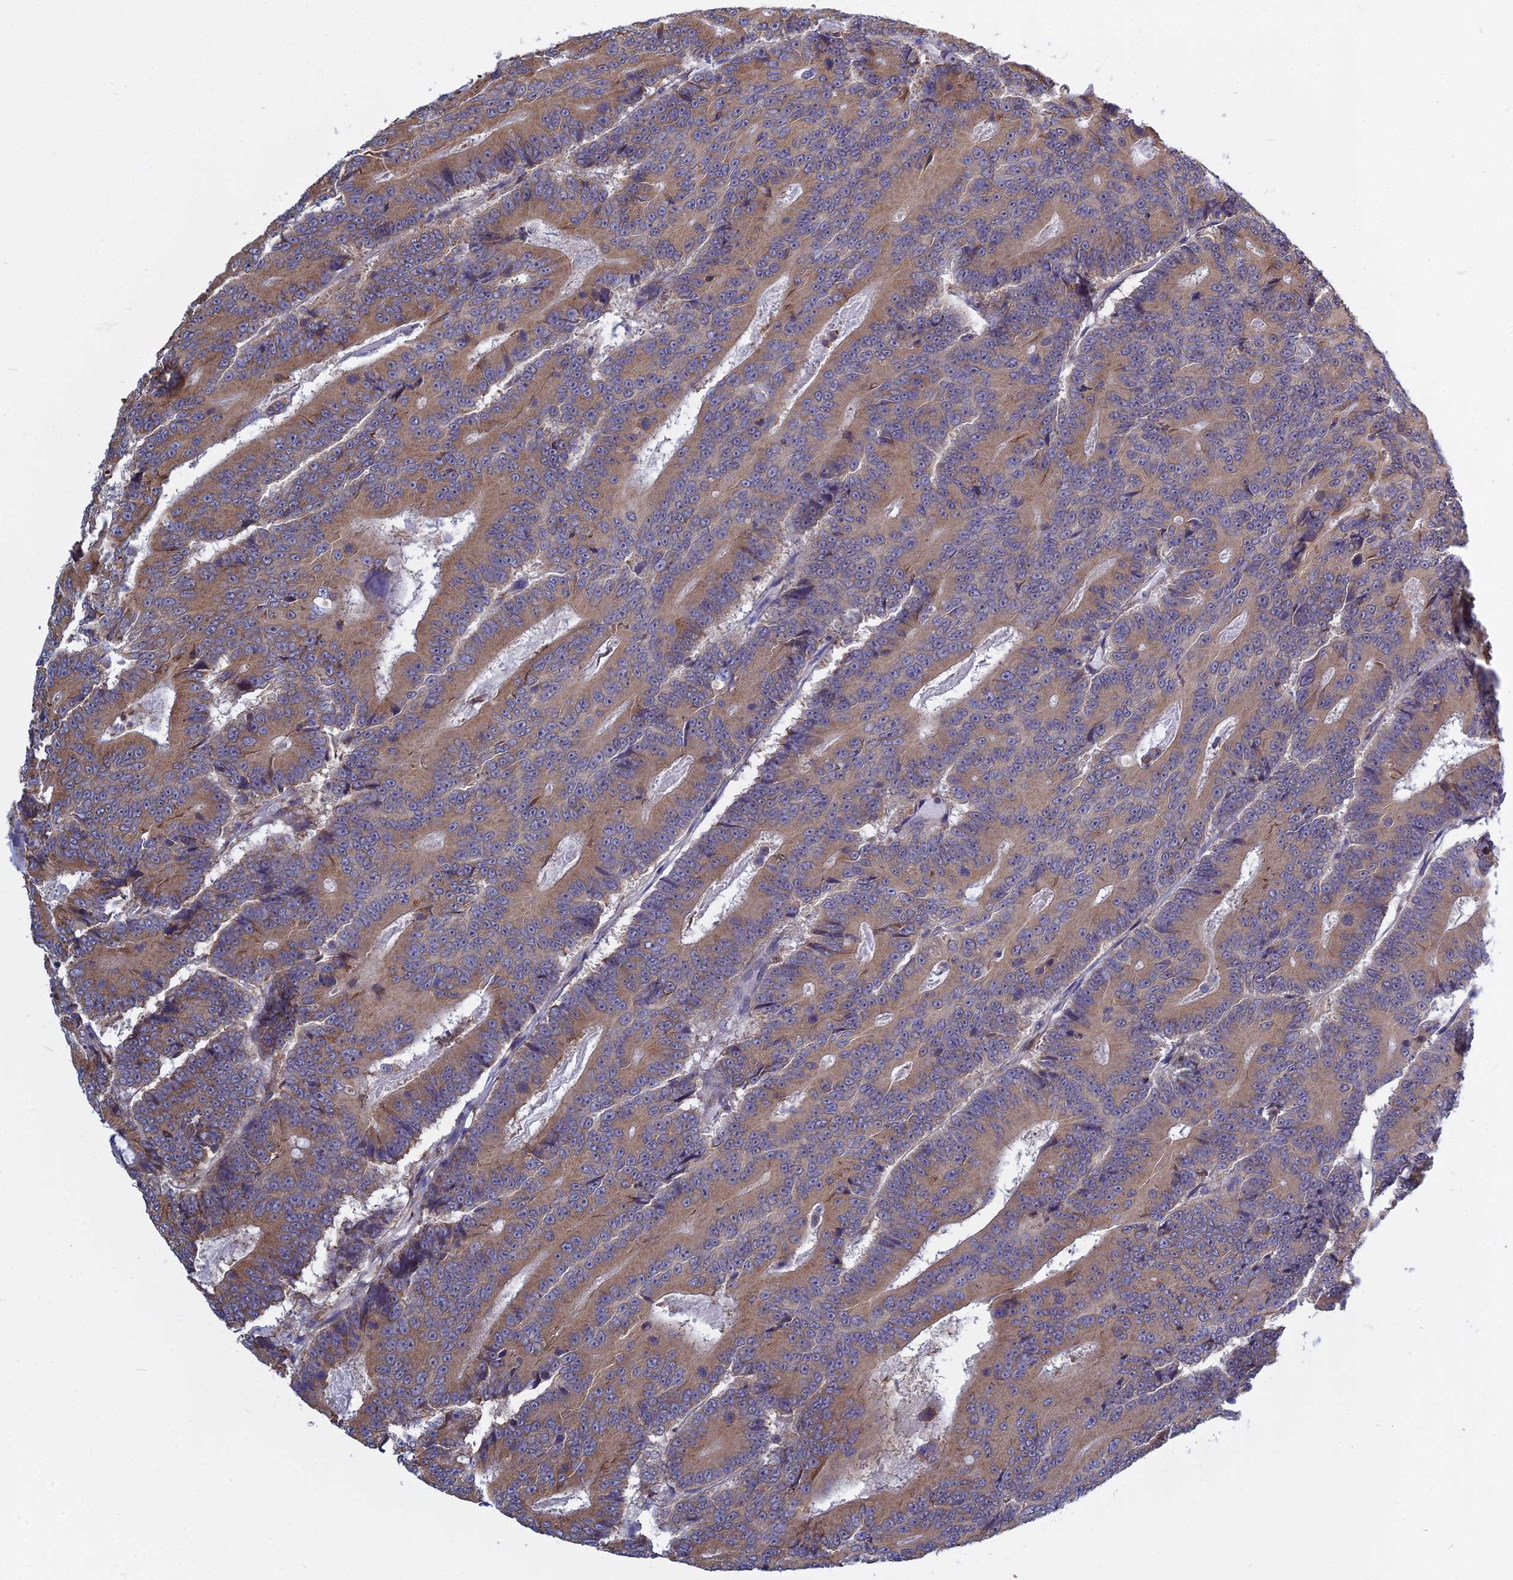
{"staining": {"intensity": "moderate", "quantity": ">75%", "location": "cytoplasmic/membranous"}, "tissue": "colorectal cancer", "cell_type": "Tumor cells", "image_type": "cancer", "snomed": [{"axis": "morphology", "description": "Adenocarcinoma, NOS"}, {"axis": "topography", "description": "Colon"}], "caption": "Immunohistochemistry micrograph of neoplastic tissue: human colorectal cancer (adenocarcinoma) stained using immunohistochemistry (IHC) shows medium levels of moderate protein expression localized specifically in the cytoplasmic/membranous of tumor cells, appearing as a cytoplasmic/membranous brown color.", "gene": "KIAA1143", "patient": {"sex": "male", "age": 83}}